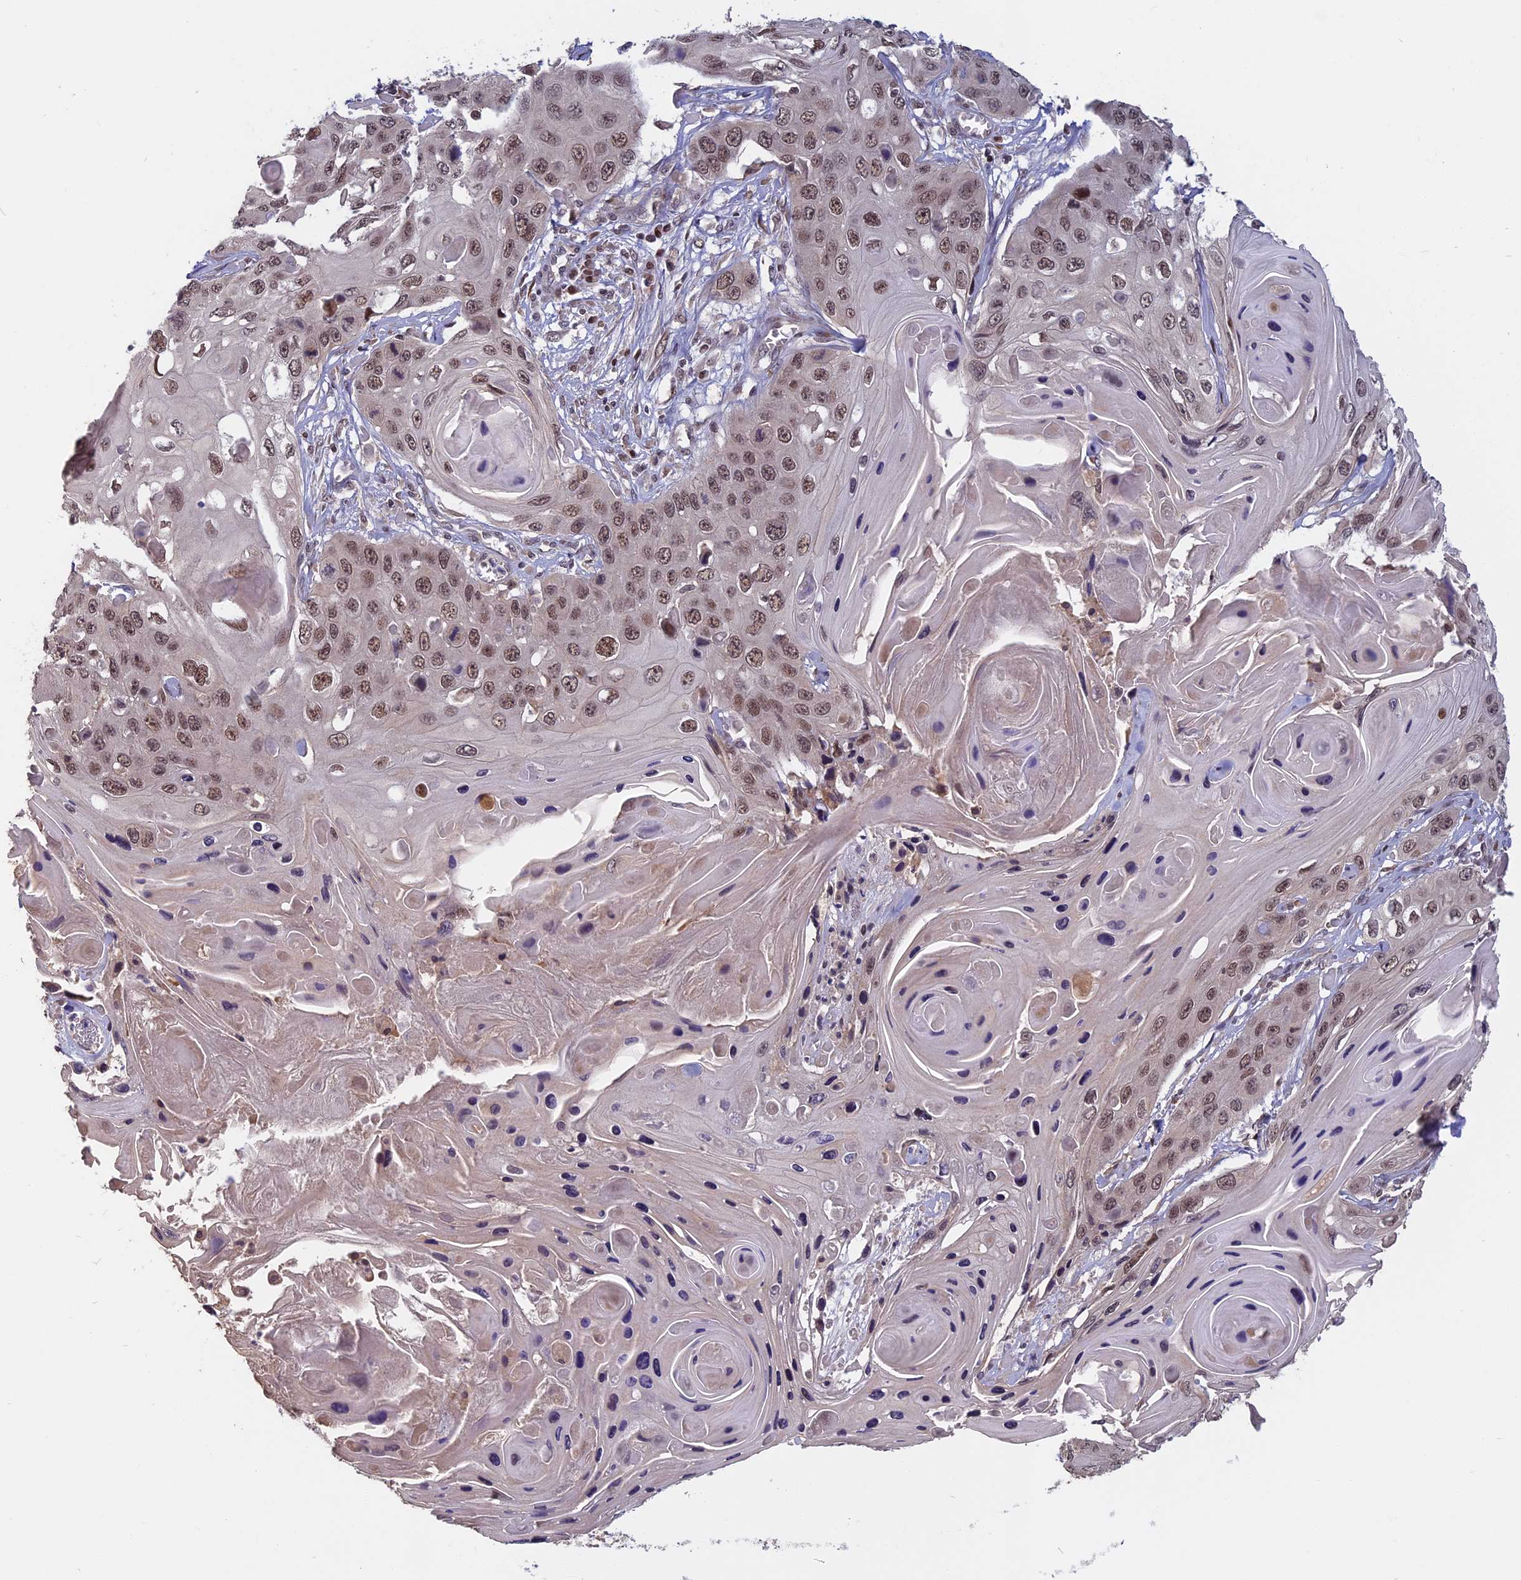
{"staining": {"intensity": "moderate", "quantity": ">75%", "location": "nuclear"}, "tissue": "skin cancer", "cell_type": "Tumor cells", "image_type": "cancer", "snomed": [{"axis": "morphology", "description": "Squamous cell carcinoma, NOS"}, {"axis": "topography", "description": "Skin"}], "caption": "Approximately >75% of tumor cells in skin cancer (squamous cell carcinoma) exhibit moderate nuclear protein positivity as visualized by brown immunohistochemical staining.", "gene": "CCDC113", "patient": {"sex": "male", "age": 55}}